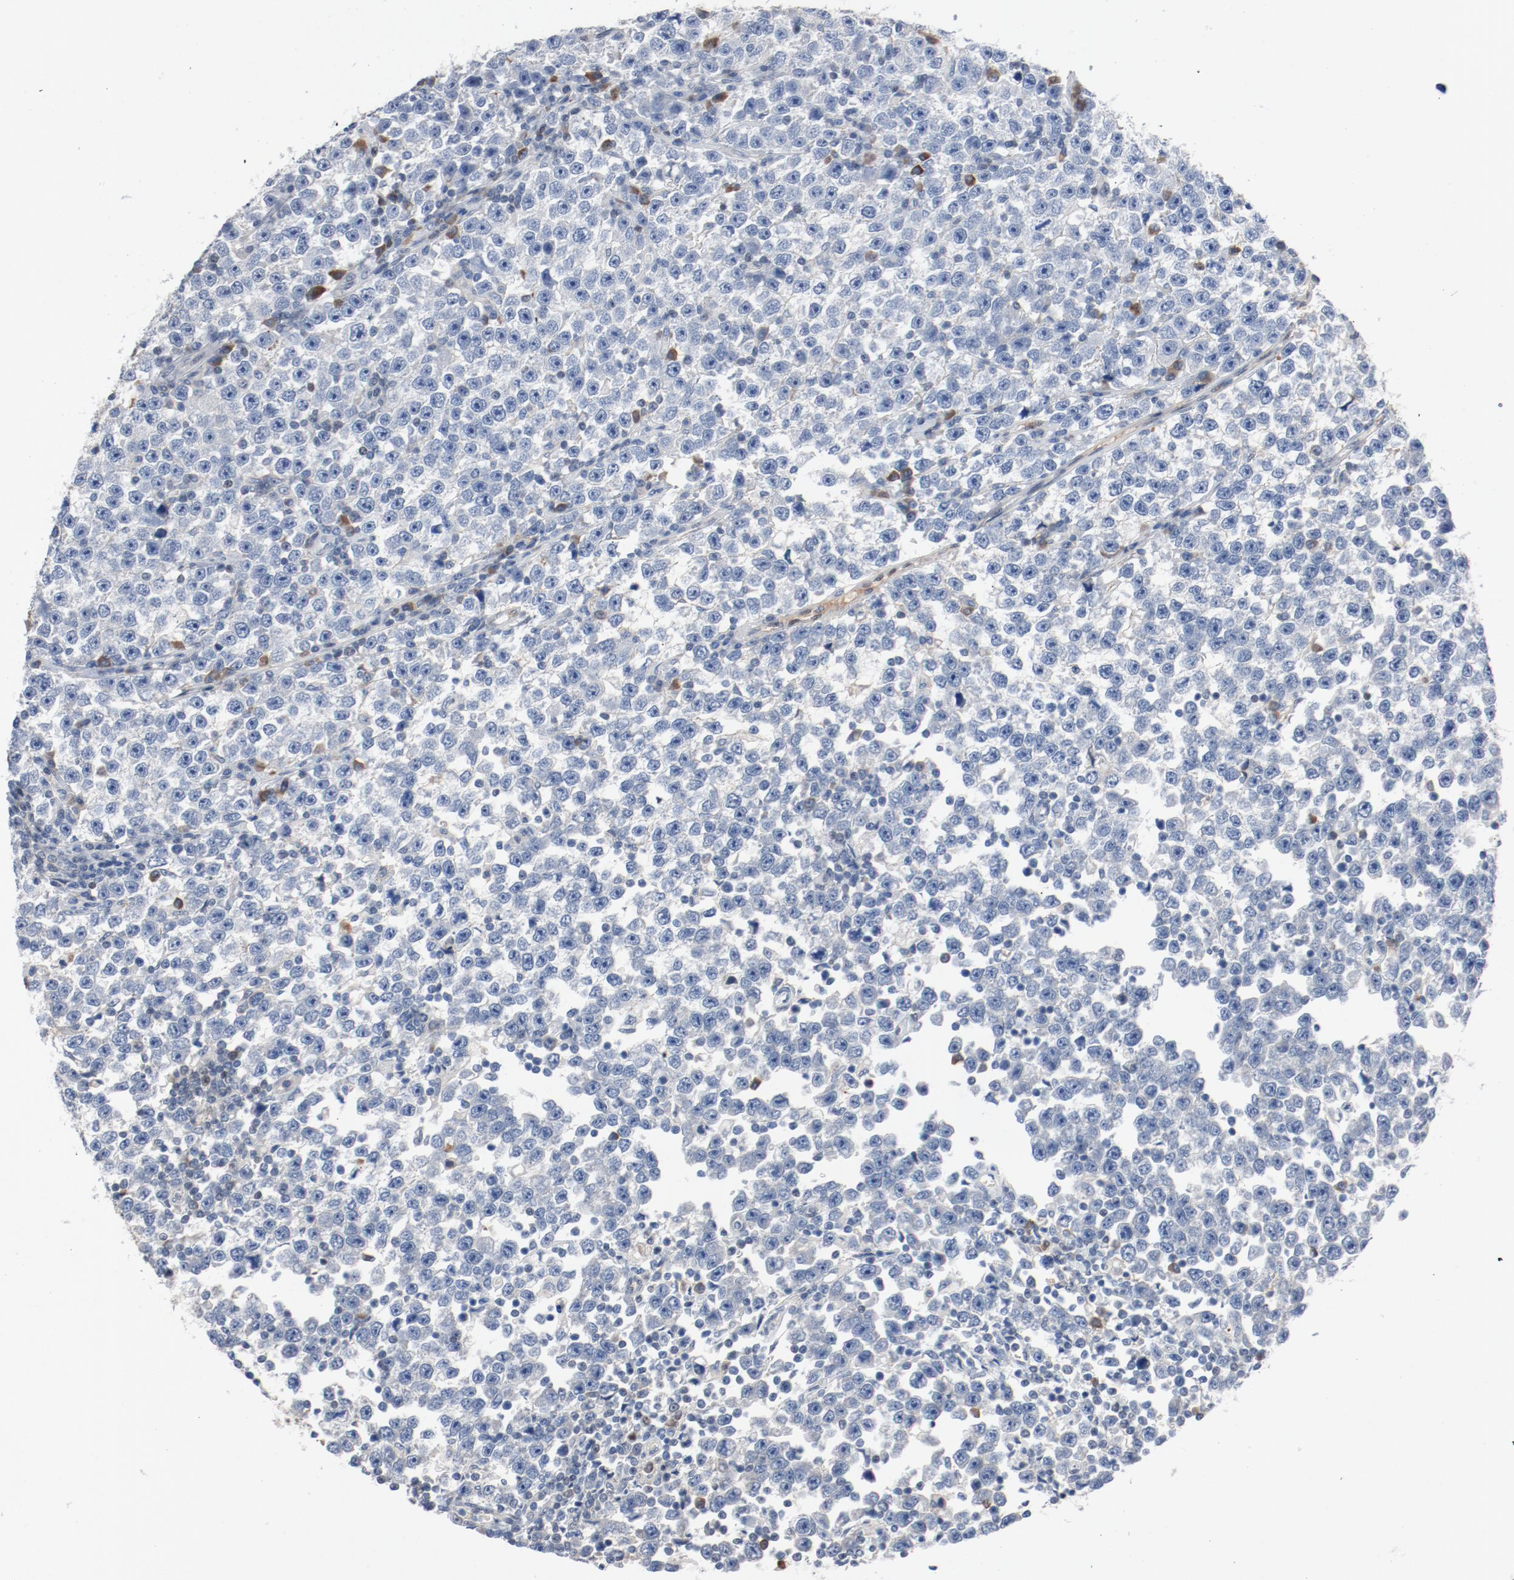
{"staining": {"intensity": "negative", "quantity": "none", "location": "none"}, "tissue": "testis cancer", "cell_type": "Tumor cells", "image_type": "cancer", "snomed": [{"axis": "morphology", "description": "Seminoma, NOS"}, {"axis": "topography", "description": "Testis"}], "caption": "IHC of testis cancer (seminoma) exhibits no positivity in tumor cells. (Stains: DAB immunohistochemistry with hematoxylin counter stain, Microscopy: brightfield microscopy at high magnification).", "gene": "FOXP1", "patient": {"sex": "male", "age": 43}}